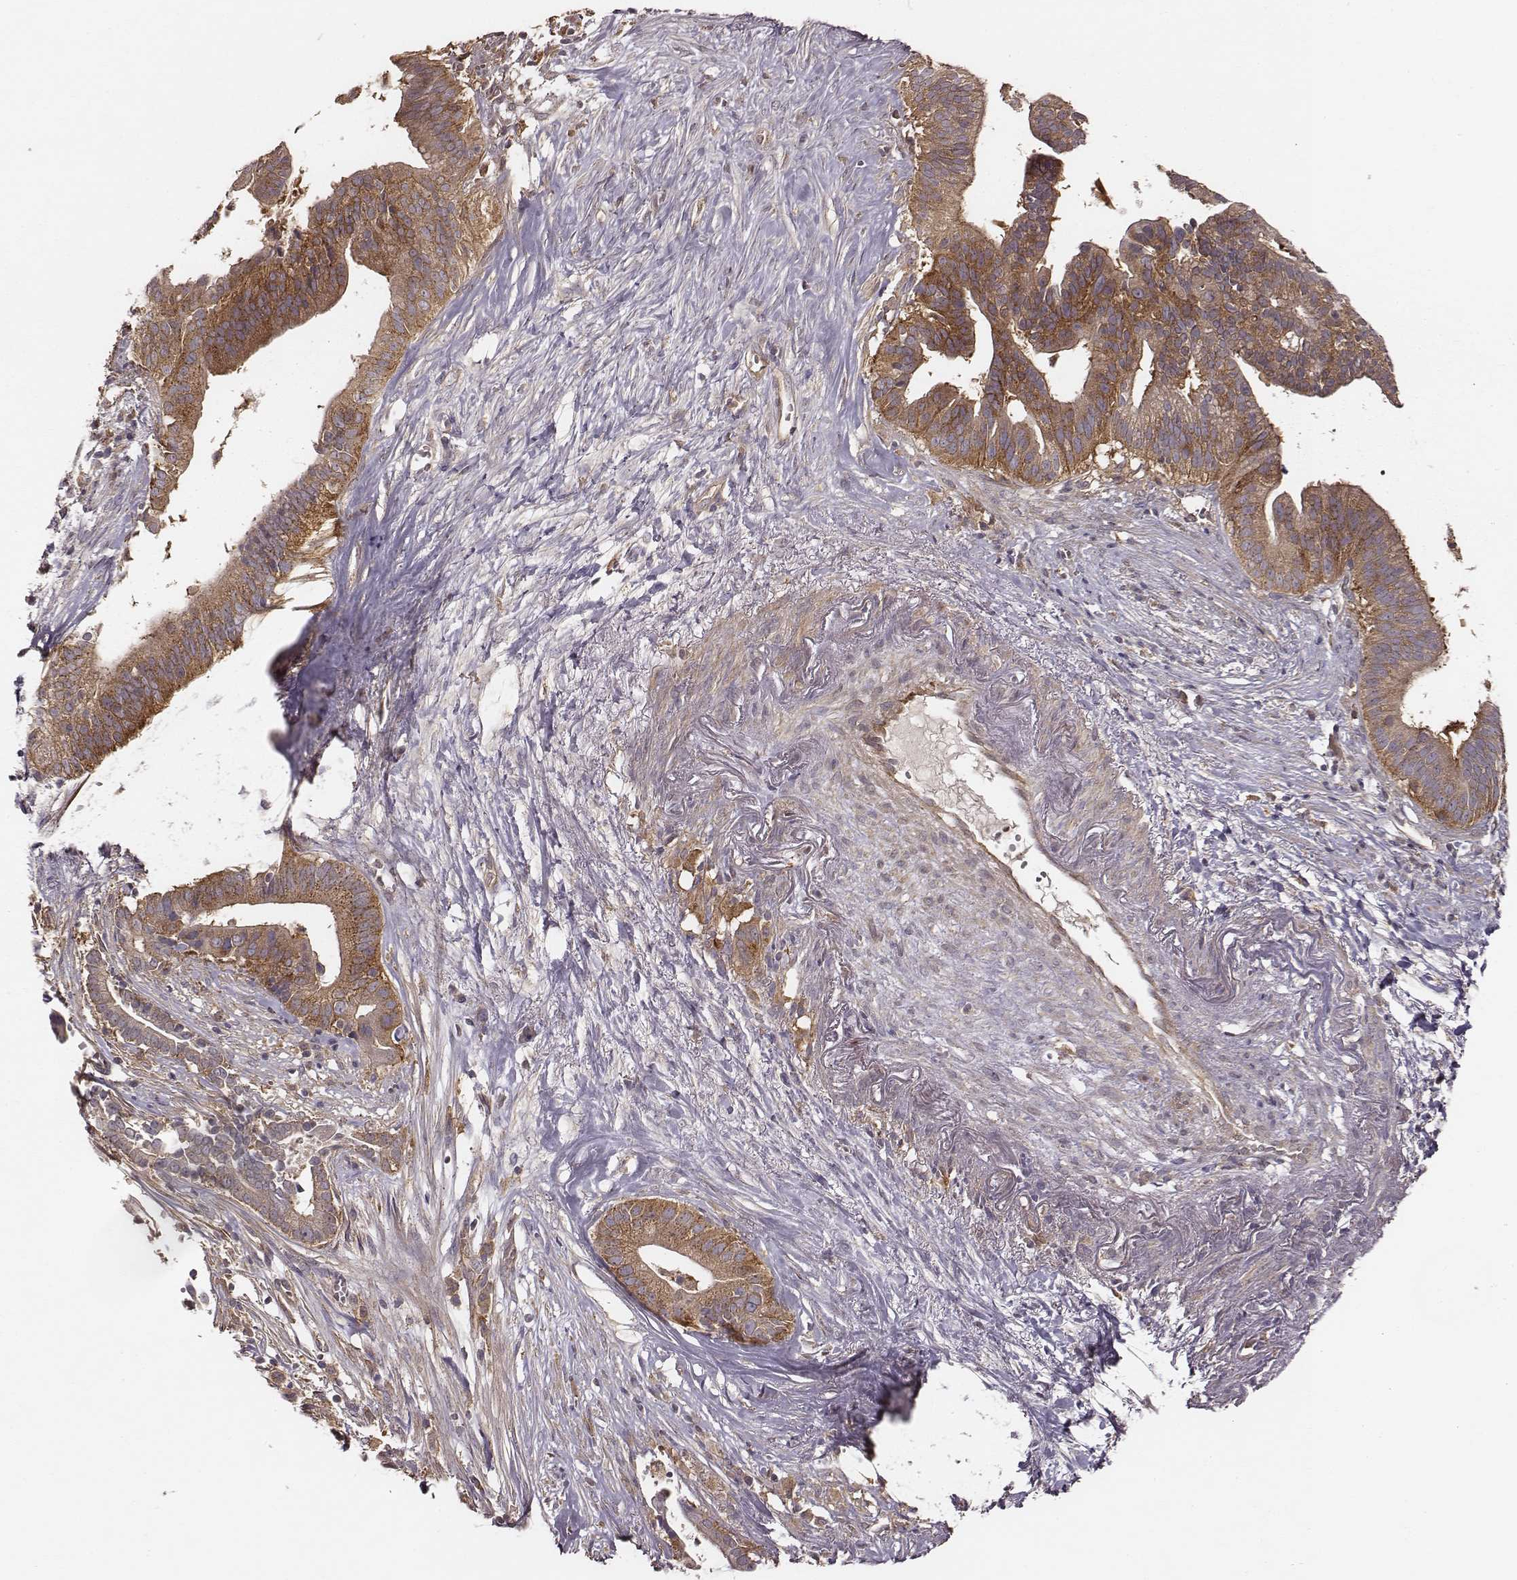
{"staining": {"intensity": "moderate", "quantity": ">75%", "location": "cytoplasmic/membranous"}, "tissue": "pancreatic cancer", "cell_type": "Tumor cells", "image_type": "cancer", "snomed": [{"axis": "morphology", "description": "Adenocarcinoma, NOS"}, {"axis": "topography", "description": "Pancreas"}], "caption": "Adenocarcinoma (pancreatic) was stained to show a protein in brown. There is medium levels of moderate cytoplasmic/membranous staining in approximately >75% of tumor cells.", "gene": "VPS26A", "patient": {"sex": "male", "age": 61}}